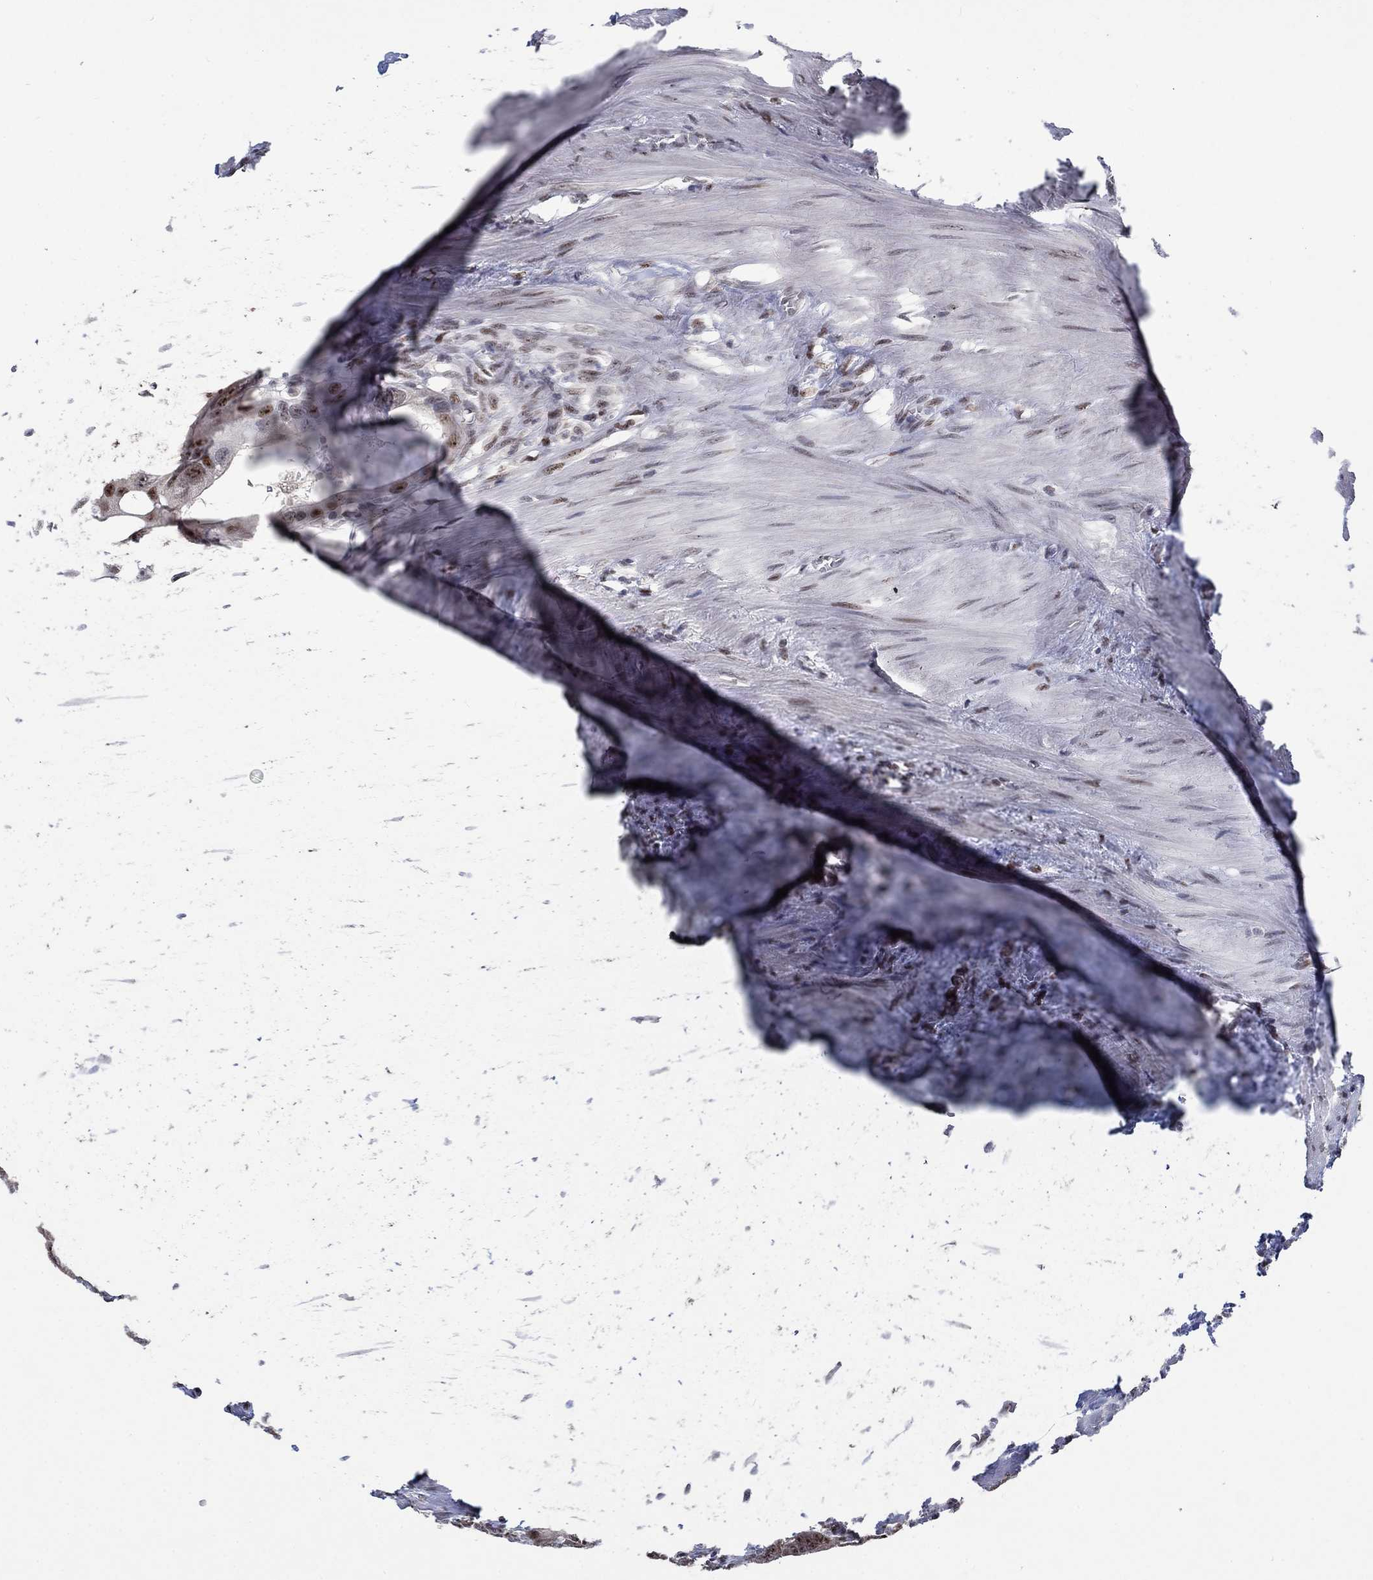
{"staining": {"intensity": "strong", "quantity": "25%-75%", "location": "nuclear"}, "tissue": "colorectal cancer", "cell_type": "Tumor cells", "image_type": "cancer", "snomed": [{"axis": "morphology", "description": "Adenocarcinoma, NOS"}, {"axis": "topography", "description": "Rectum"}], "caption": "DAB immunohistochemical staining of colorectal cancer shows strong nuclear protein positivity in about 25%-75% of tumor cells.", "gene": "HTN1", "patient": {"sex": "male", "age": 64}}